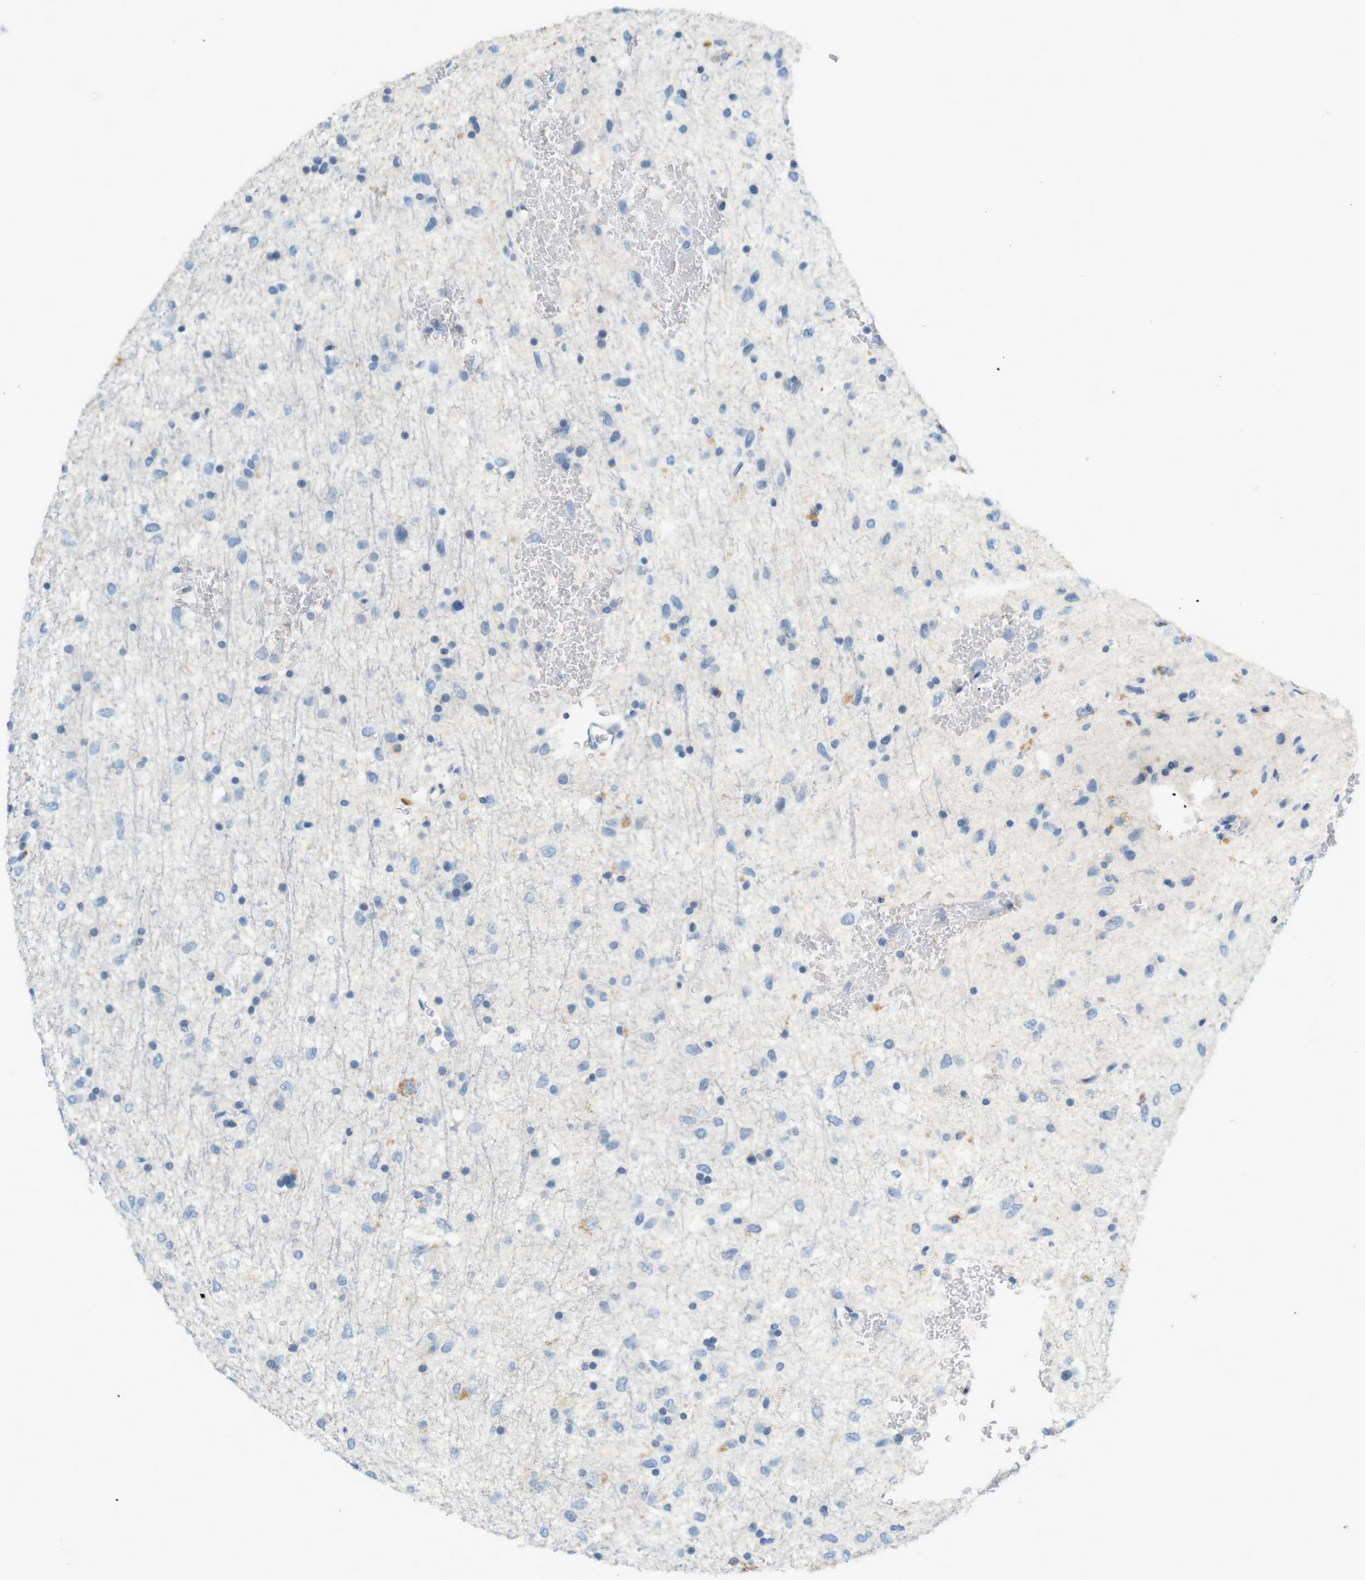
{"staining": {"intensity": "negative", "quantity": "none", "location": "none"}, "tissue": "glioma", "cell_type": "Tumor cells", "image_type": "cancer", "snomed": [{"axis": "morphology", "description": "Glioma, malignant, Low grade"}, {"axis": "topography", "description": "Brain"}], "caption": "Immunohistochemistry histopathology image of neoplastic tissue: malignant glioma (low-grade) stained with DAB demonstrates no significant protein staining in tumor cells.", "gene": "LRRK2", "patient": {"sex": "male", "age": 77}}